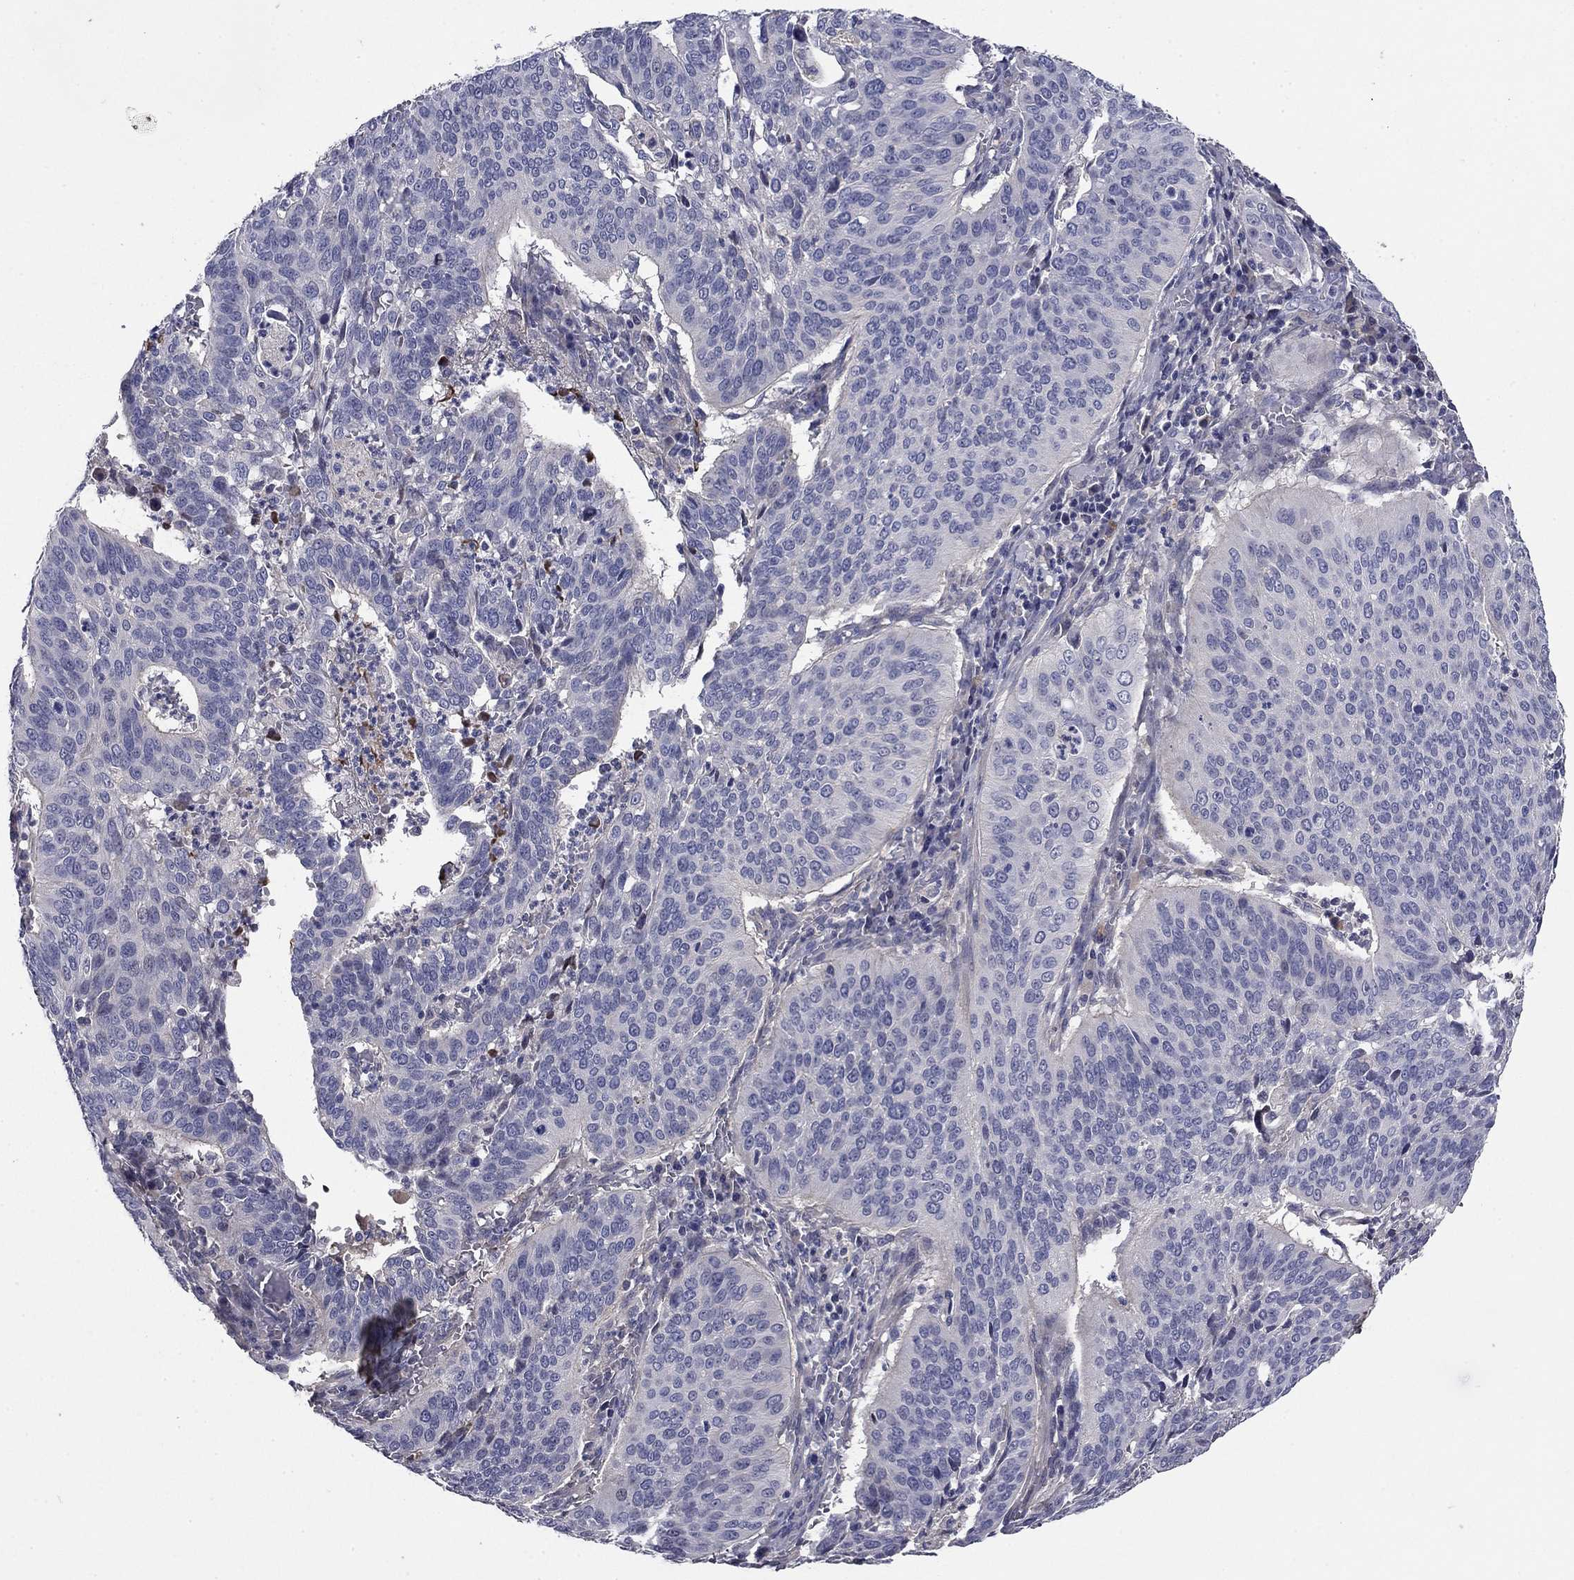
{"staining": {"intensity": "negative", "quantity": "none", "location": "none"}, "tissue": "cervical cancer", "cell_type": "Tumor cells", "image_type": "cancer", "snomed": [{"axis": "morphology", "description": "Normal tissue, NOS"}, {"axis": "morphology", "description": "Squamous cell carcinoma, NOS"}, {"axis": "topography", "description": "Cervix"}], "caption": "DAB (3,3'-diaminobenzidine) immunohistochemical staining of human squamous cell carcinoma (cervical) exhibits no significant expression in tumor cells.", "gene": "COL2A1", "patient": {"sex": "female", "age": 39}}